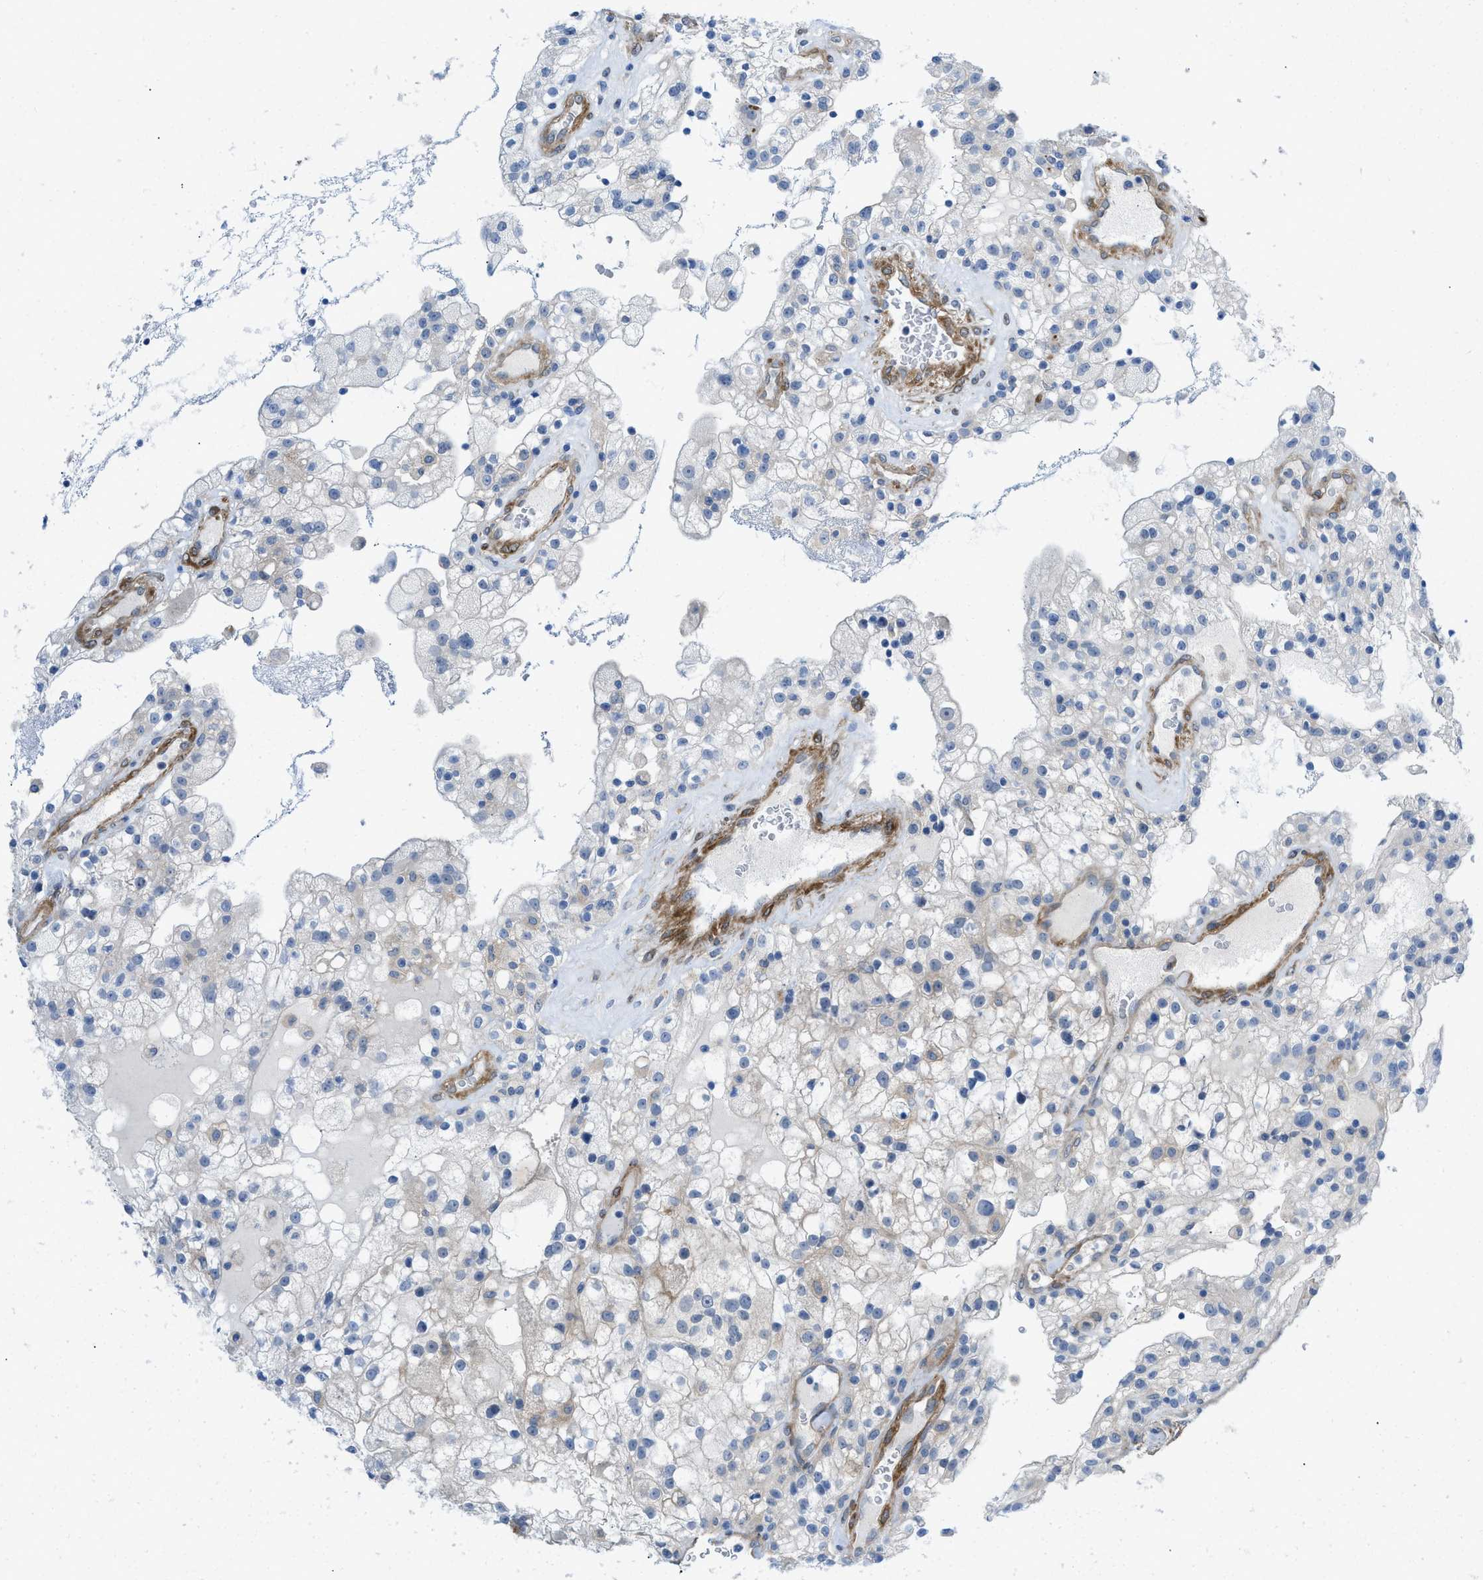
{"staining": {"intensity": "negative", "quantity": "none", "location": "none"}, "tissue": "renal cancer", "cell_type": "Tumor cells", "image_type": "cancer", "snomed": [{"axis": "morphology", "description": "Adenocarcinoma, NOS"}, {"axis": "topography", "description": "Kidney"}], "caption": "Human renal adenocarcinoma stained for a protein using immunohistochemistry (IHC) shows no expression in tumor cells.", "gene": "PDLIM5", "patient": {"sex": "female", "age": 52}}